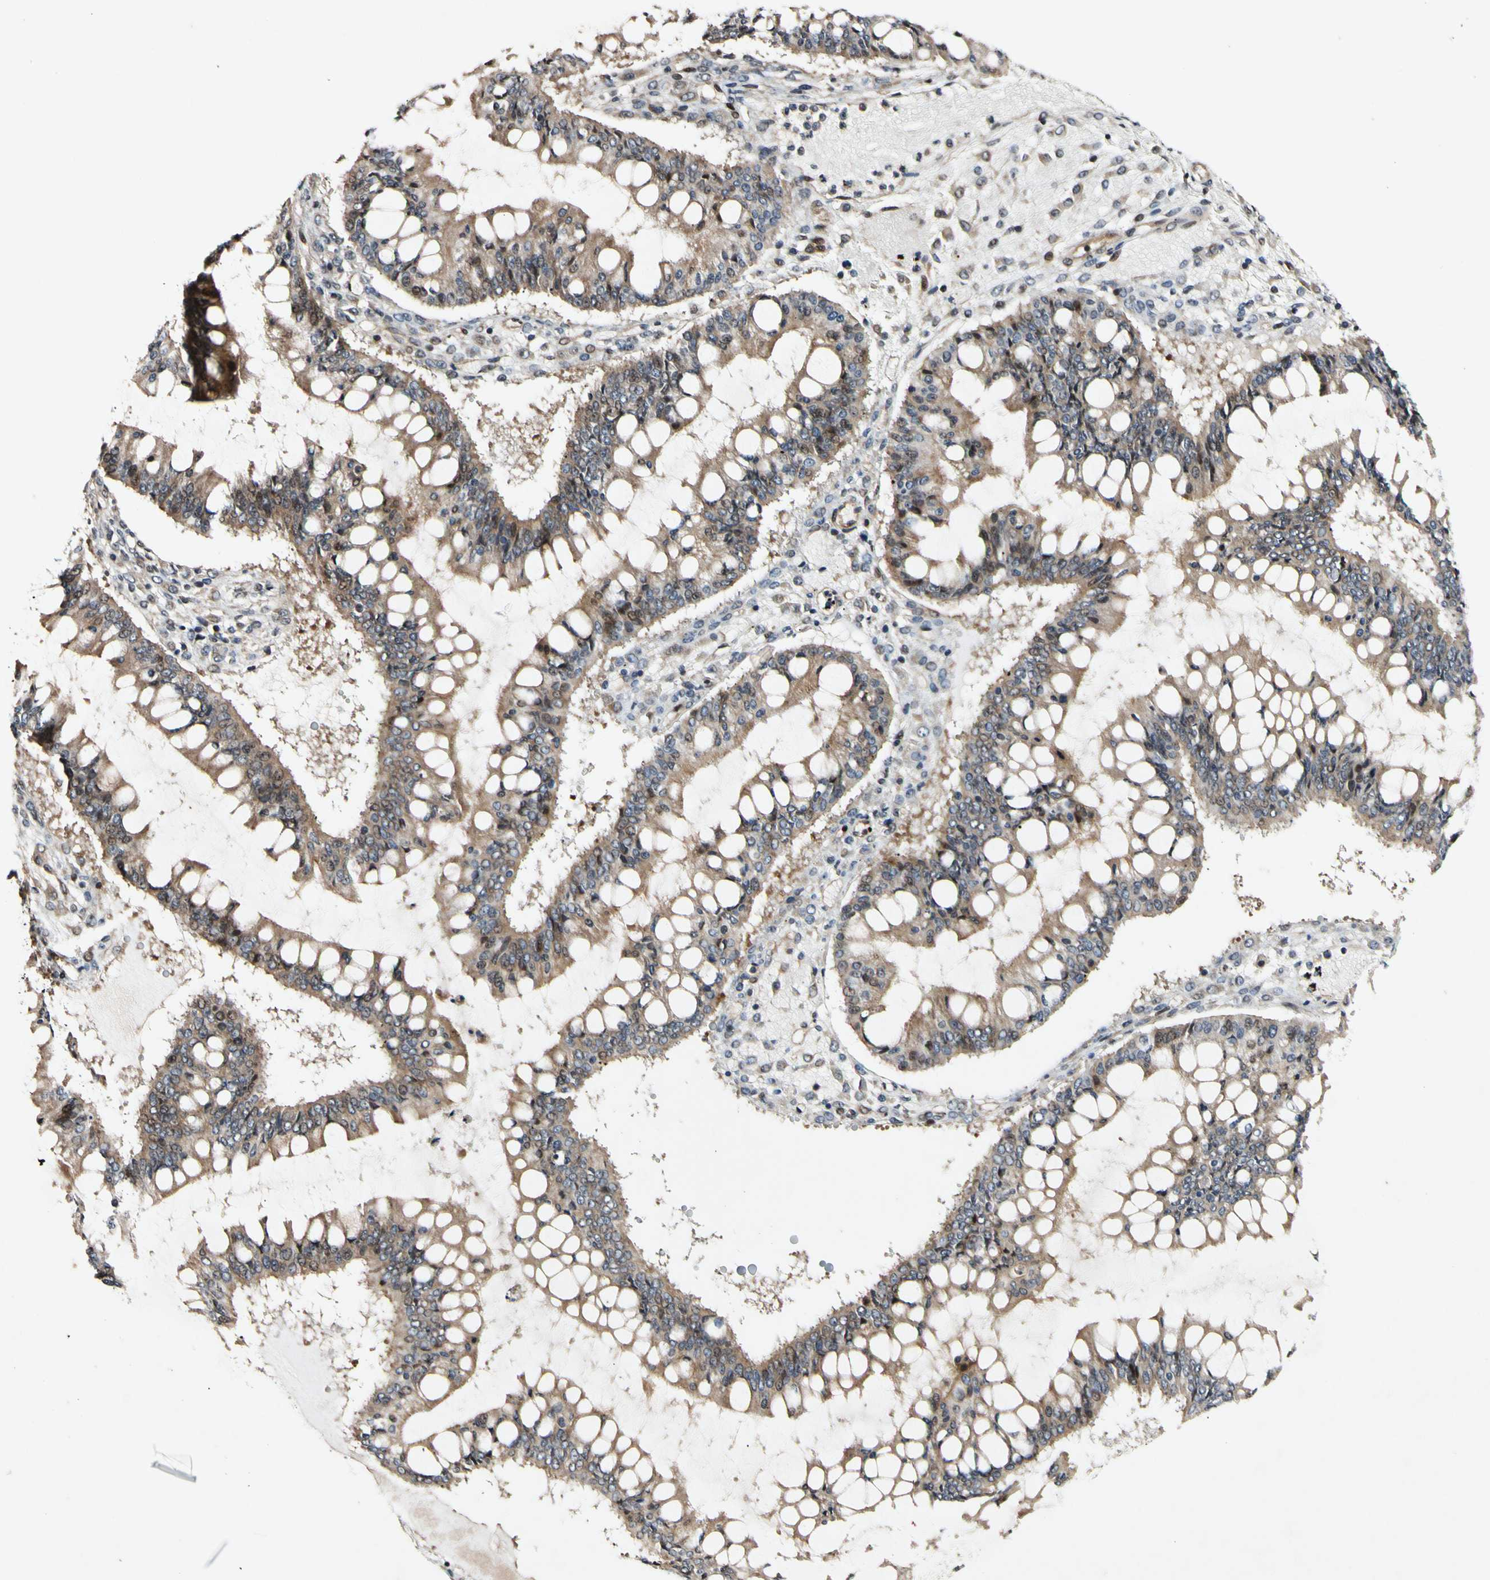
{"staining": {"intensity": "moderate", "quantity": ">75%", "location": "cytoplasmic/membranous"}, "tissue": "ovarian cancer", "cell_type": "Tumor cells", "image_type": "cancer", "snomed": [{"axis": "morphology", "description": "Cystadenocarcinoma, mucinous, NOS"}, {"axis": "topography", "description": "Ovary"}], "caption": "Approximately >75% of tumor cells in mucinous cystadenocarcinoma (ovarian) show moderate cytoplasmic/membranous protein expression as visualized by brown immunohistochemical staining.", "gene": "CSNK1E", "patient": {"sex": "female", "age": 73}}